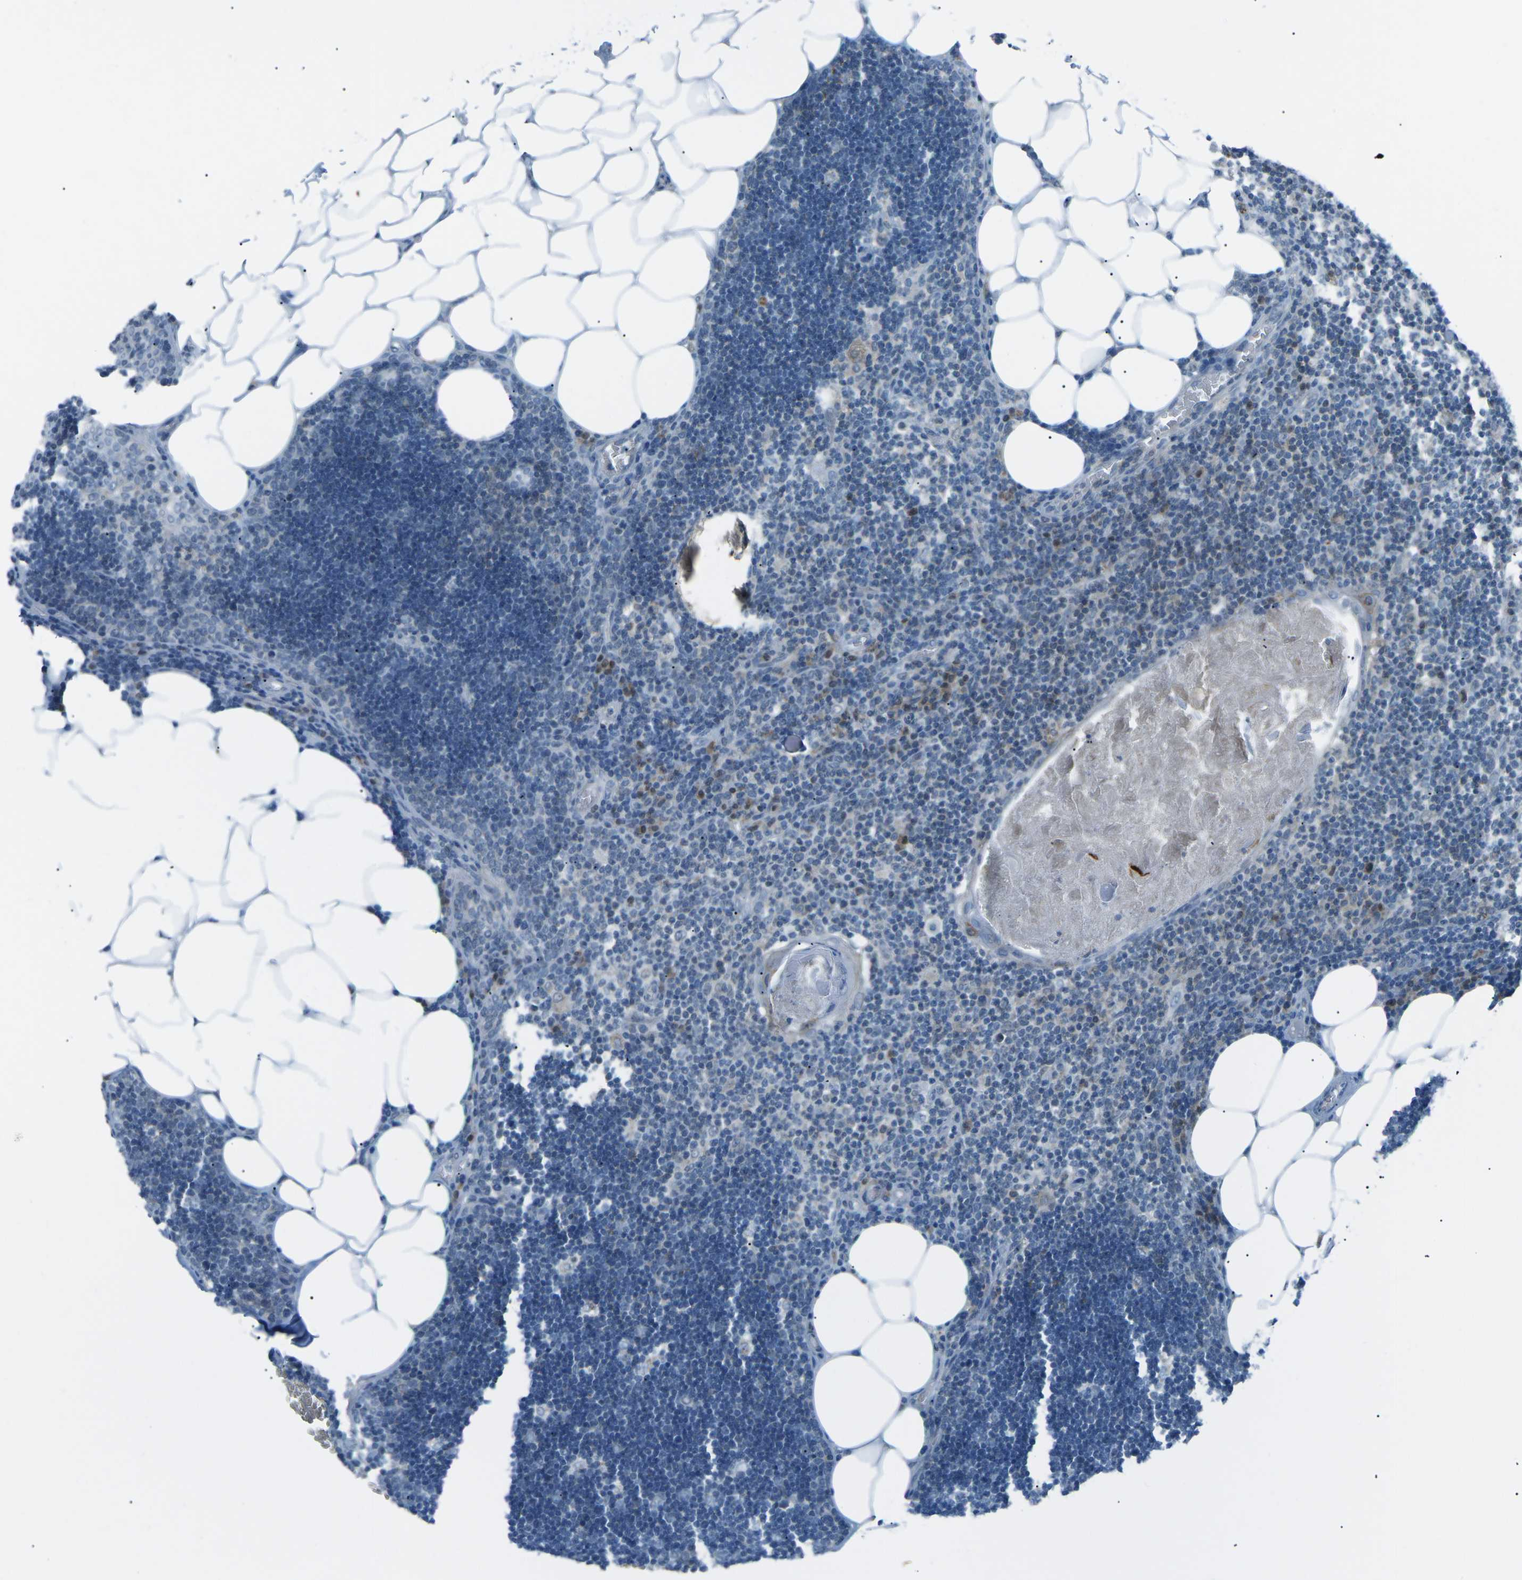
{"staining": {"intensity": "negative", "quantity": "none", "location": "none"}, "tissue": "lymph node", "cell_type": "Germinal center cells", "image_type": "normal", "snomed": [{"axis": "morphology", "description": "Normal tissue, NOS"}, {"axis": "topography", "description": "Lymph node"}], "caption": "Immunohistochemical staining of benign lymph node displays no significant staining in germinal center cells. (DAB (3,3'-diaminobenzidine) IHC with hematoxylin counter stain).", "gene": "PRKCA", "patient": {"sex": "male", "age": 33}}